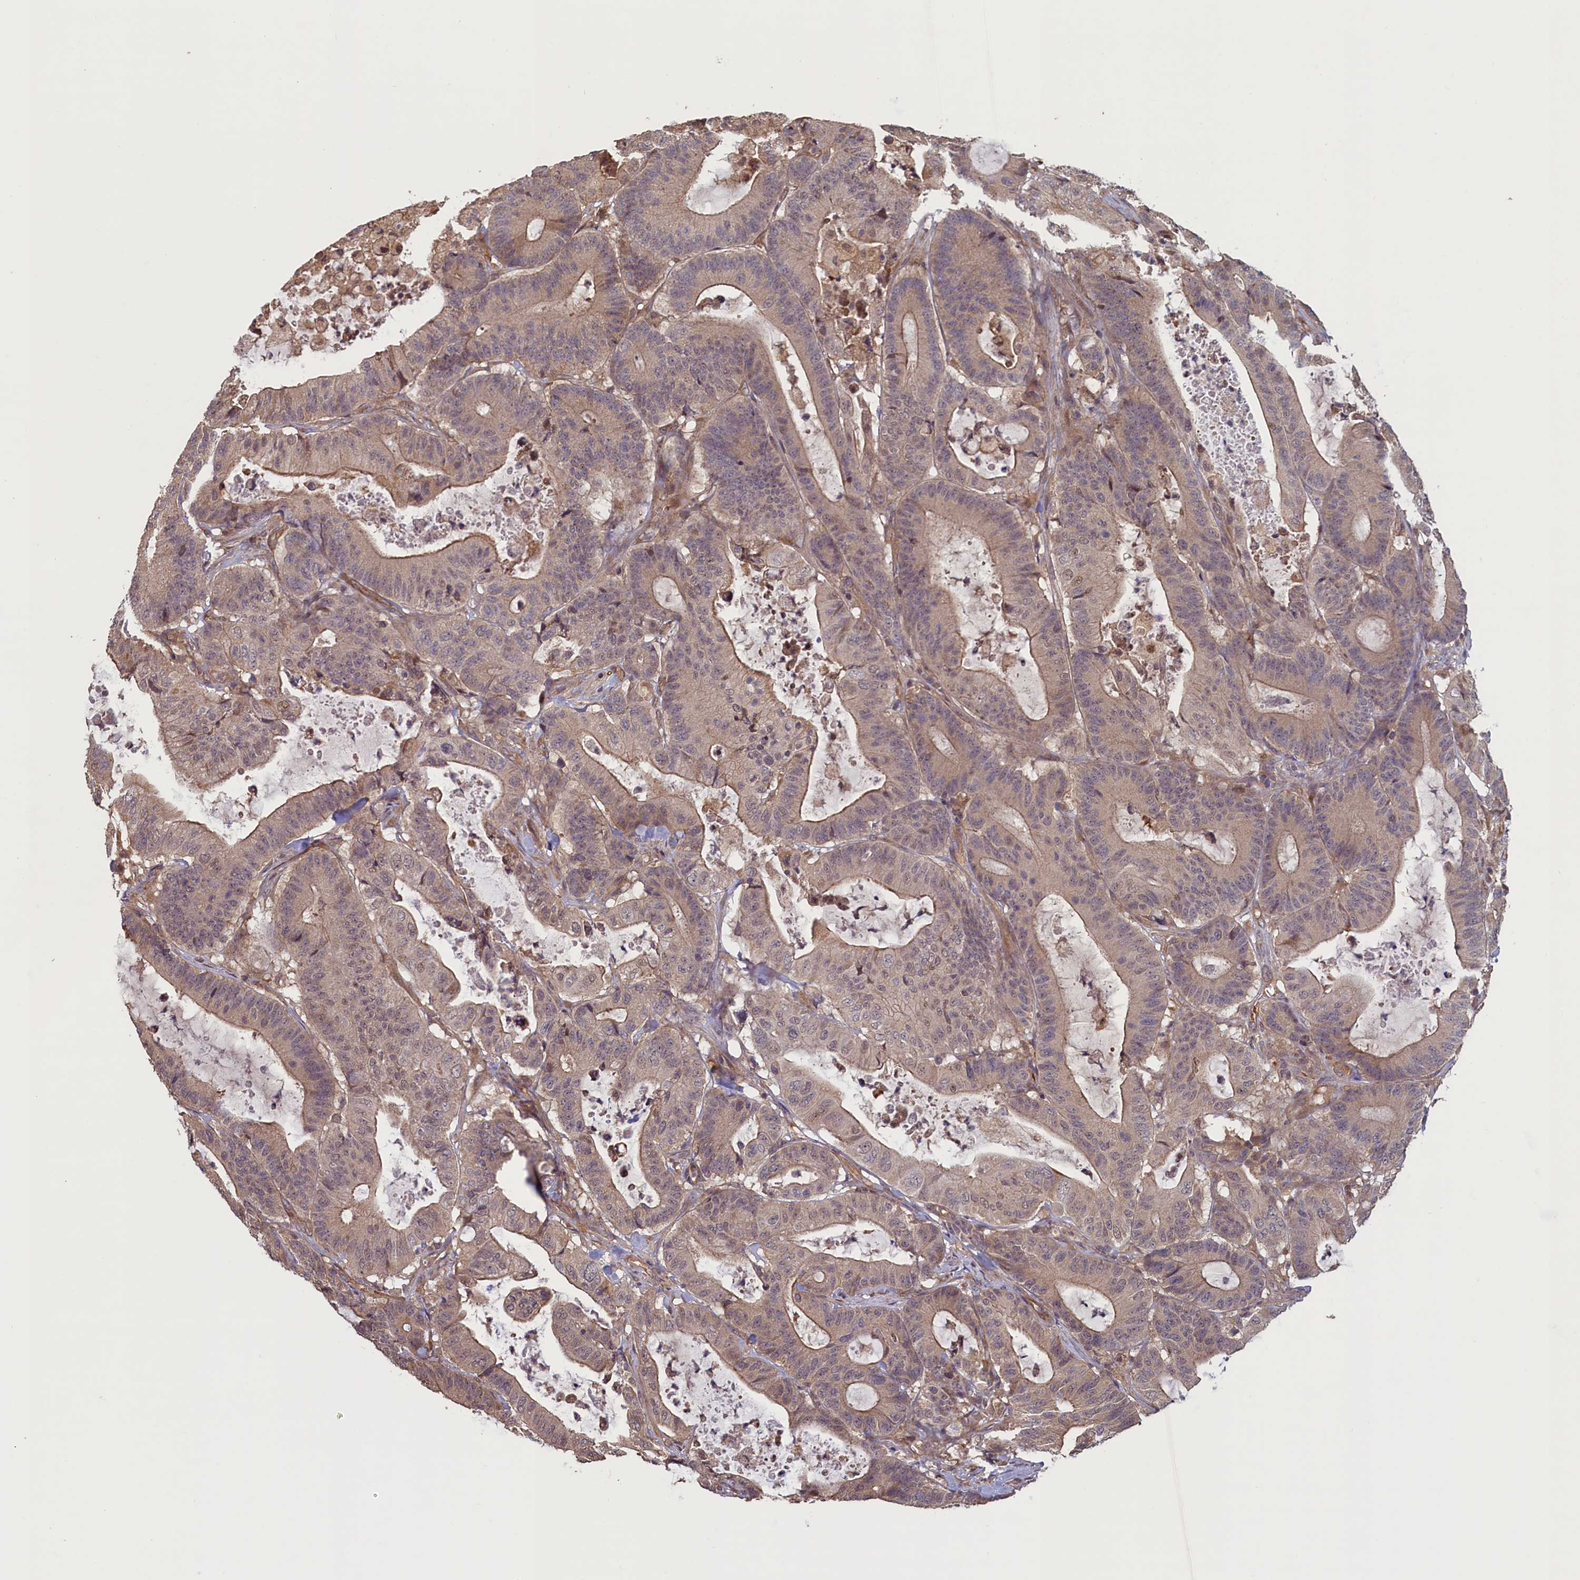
{"staining": {"intensity": "moderate", "quantity": "25%-75%", "location": "cytoplasmic/membranous,nuclear"}, "tissue": "colorectal cancer", "cell_type": "Tumor cells", "image_type": "cancer", "snomed": [{"axis": "morphology", "description": "Adenocarcinoma, NOS"}, {"axis": "topography", "description": "Colon"}], "caption": "Moderate cytoplasmic/membranous and nuclear protein staining is present in approximately 25%-75% of tumor cells in colorectal adenocarcinoma.", "gene": "CIAO2B", "patient": {"sex": "female", "age": 84}}